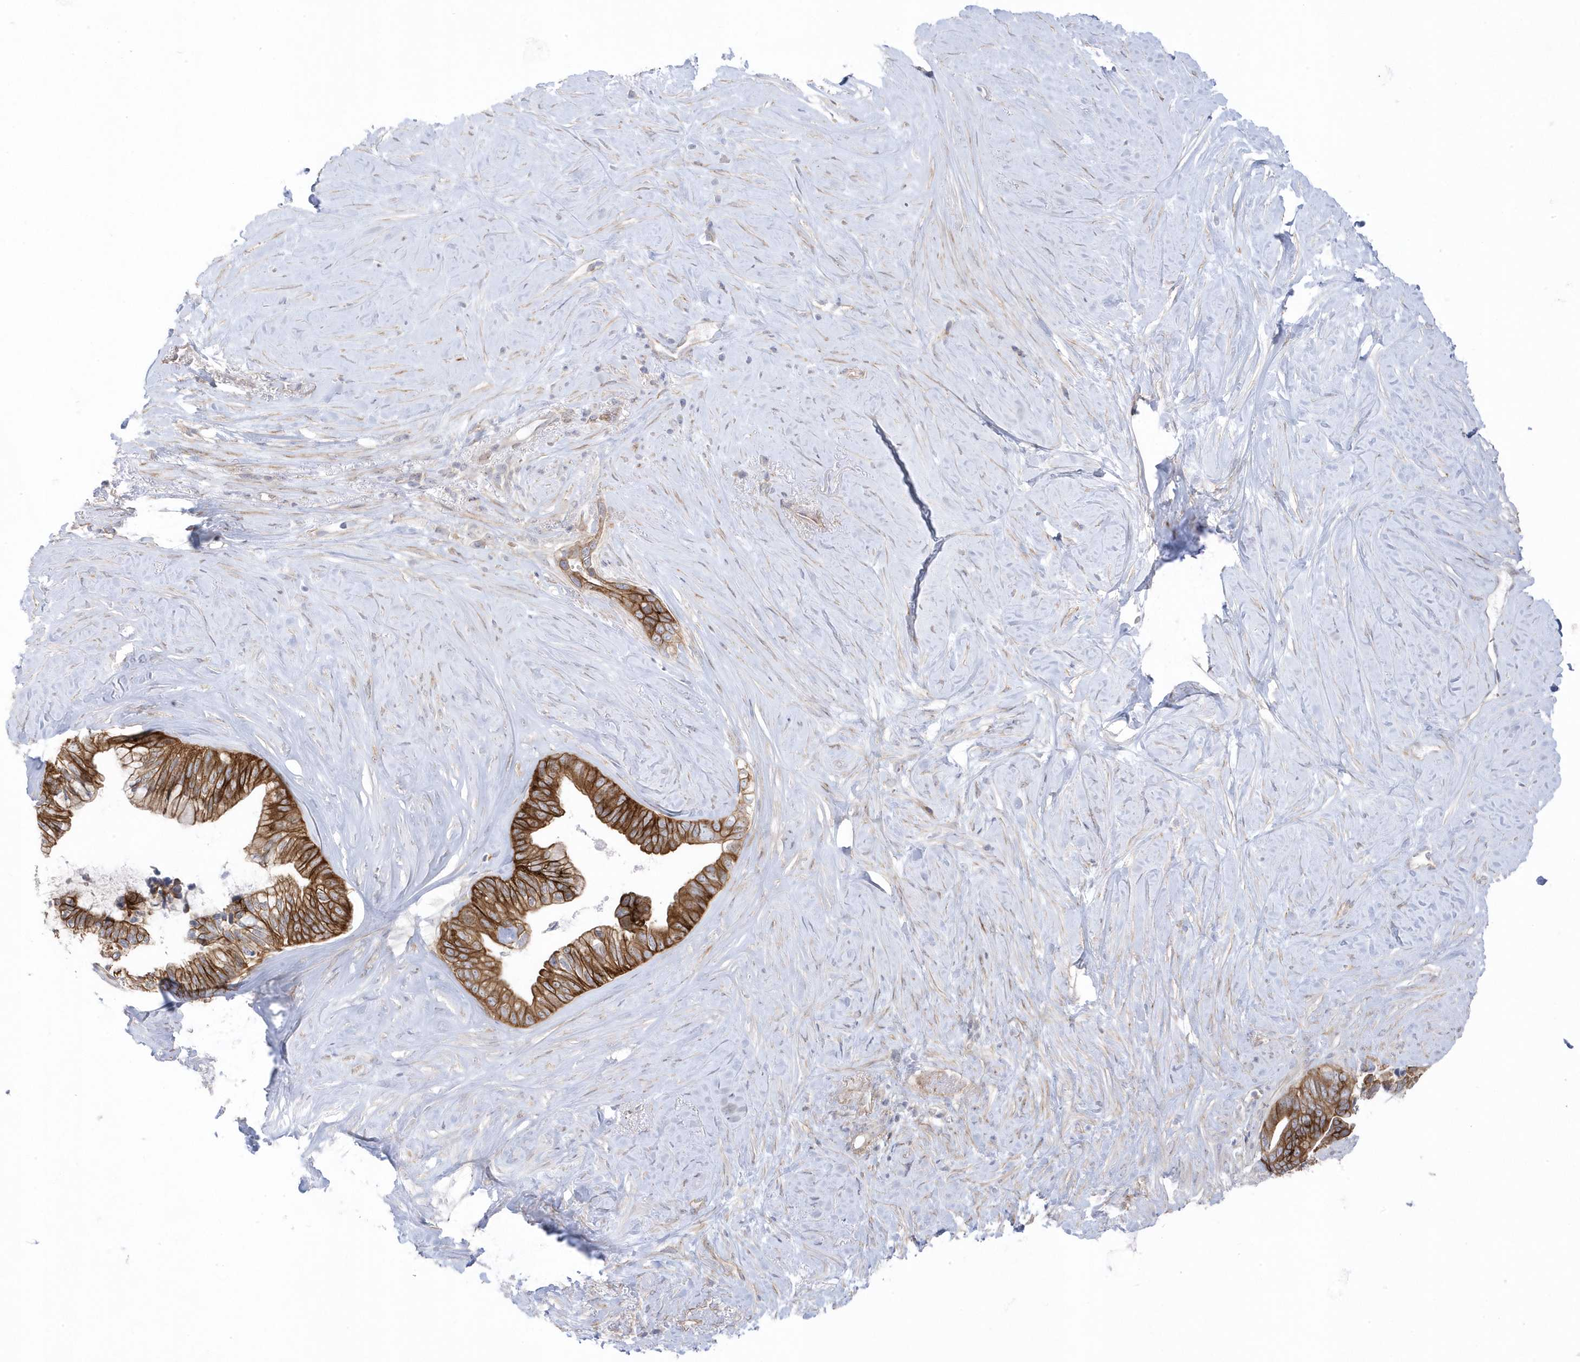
{"staining": {"intensity": "strong", "quantity": ">75%", "location": "cytoplasmic/membranous"}, "tissue": "pancreatic cancer", "cell_type": "Tumor cells", "image_type": "cancer", "snomed": [{"axis": "morphology", "description": "Adenocarcinoma, NOS"}, {"axis": "topography", "description": "Pancreas"}], "caption": "About >75% of tumor cells in human adenocarcinoma (pancreatic) reveal strong cytoplasmic/membranous protein expression as visualized by brown immunohistochemical staining.", "gene": "ANAPC1", "patient": {"sex": "female", "age": 72}}